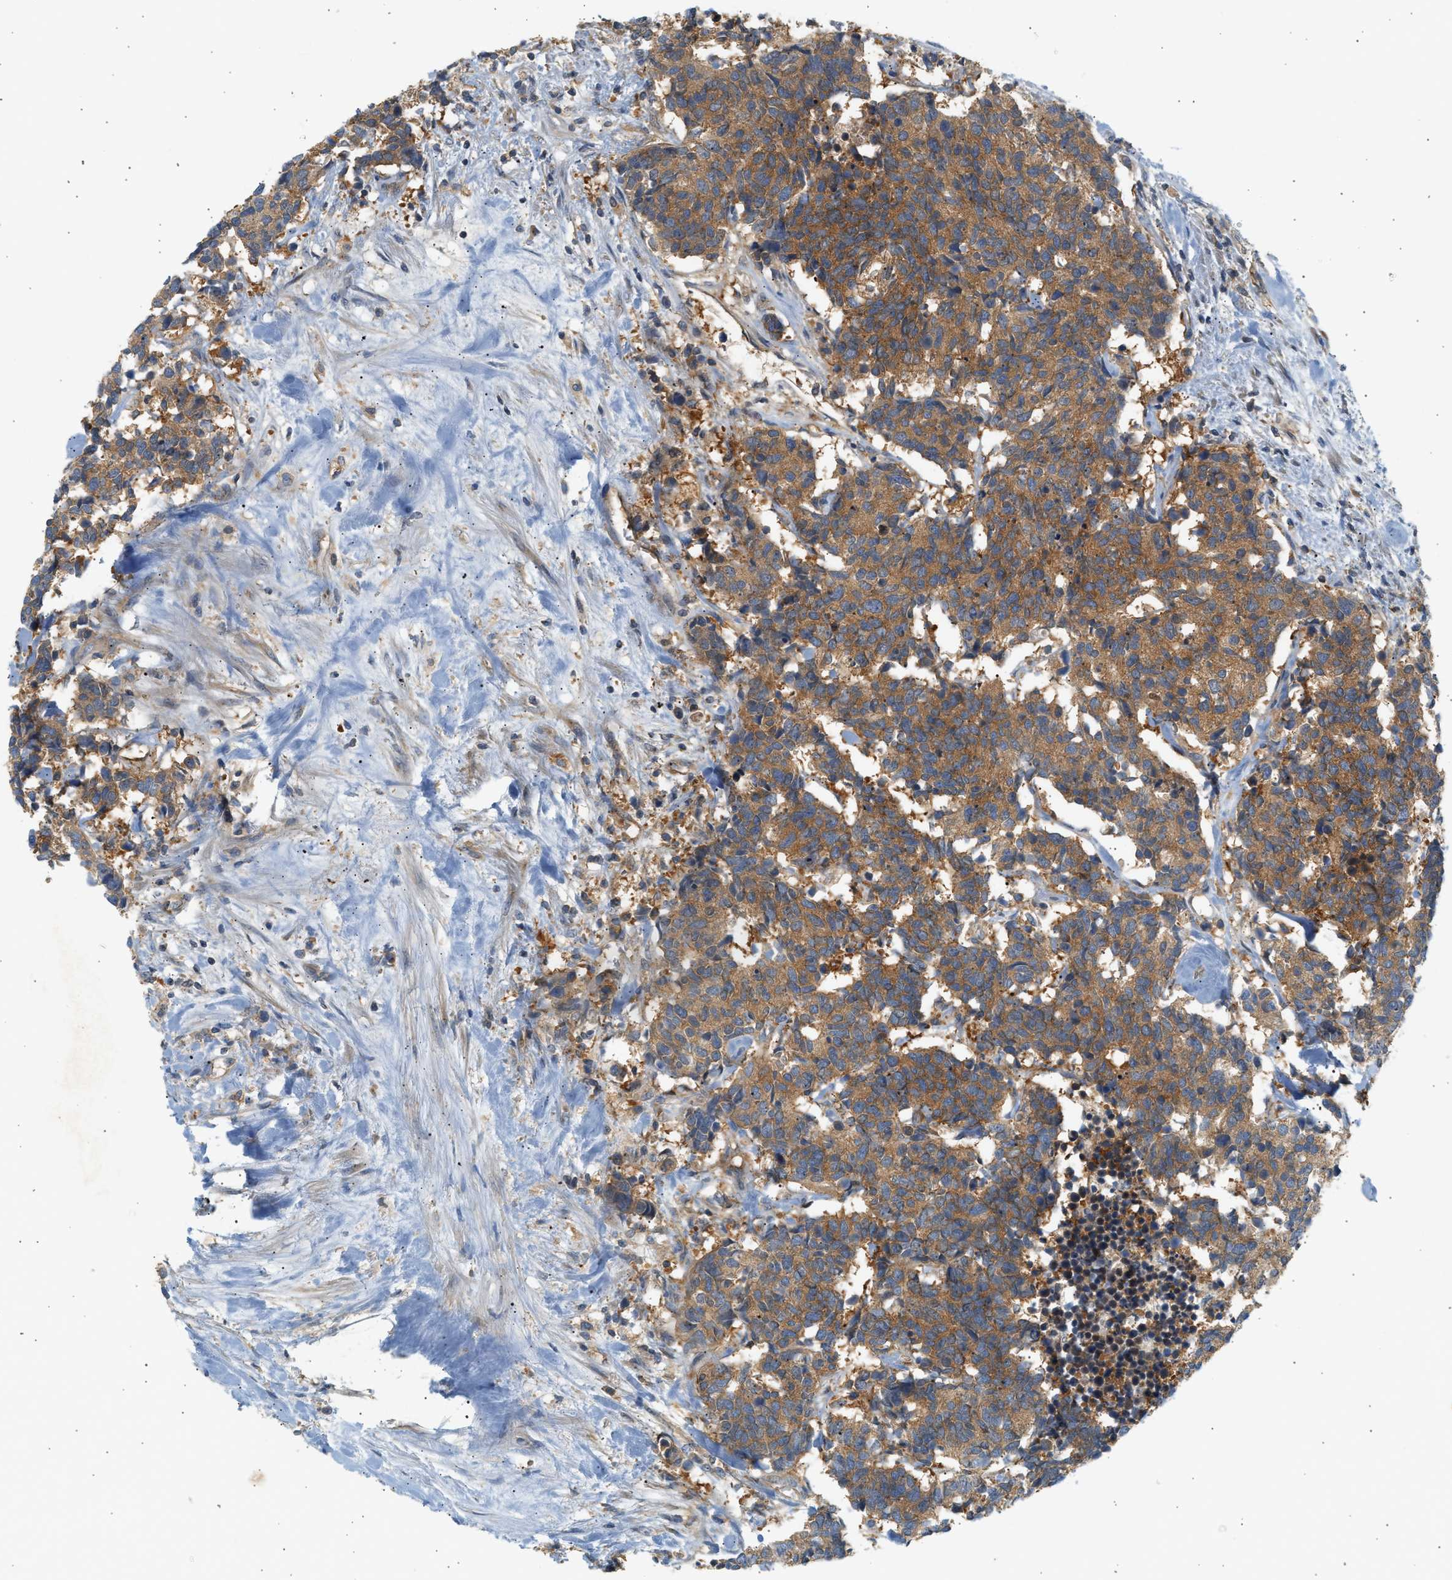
{"staining": {"intensity": "strong", "quantity": ">75%", "location": "cytoplasmic/membranous"}, "tissue": "carcinoid", "cell_type": "Tumor cells", "image_type": "cancer", "snomed": [{"axis": "morphology", "description": "Carcinoma, NOS"}, {"axis": "morphology", "description": "Carcinoid, malignant, NOS"}, {"axis": "topography", "description": "Urinary bladder"}], "caption": "High-magnification brightfield microscopy of carcinoma stained with DAB (3,3'-diaminobenzidine) (brown) and counterstained with hematoxylin (blue). tumor cells exhibit strong cytoplasmic/membranous expression is seen in about>75% of cells.", "gene": "PAFAH1B1", "patient": {"sex": "male", "age": 57}}